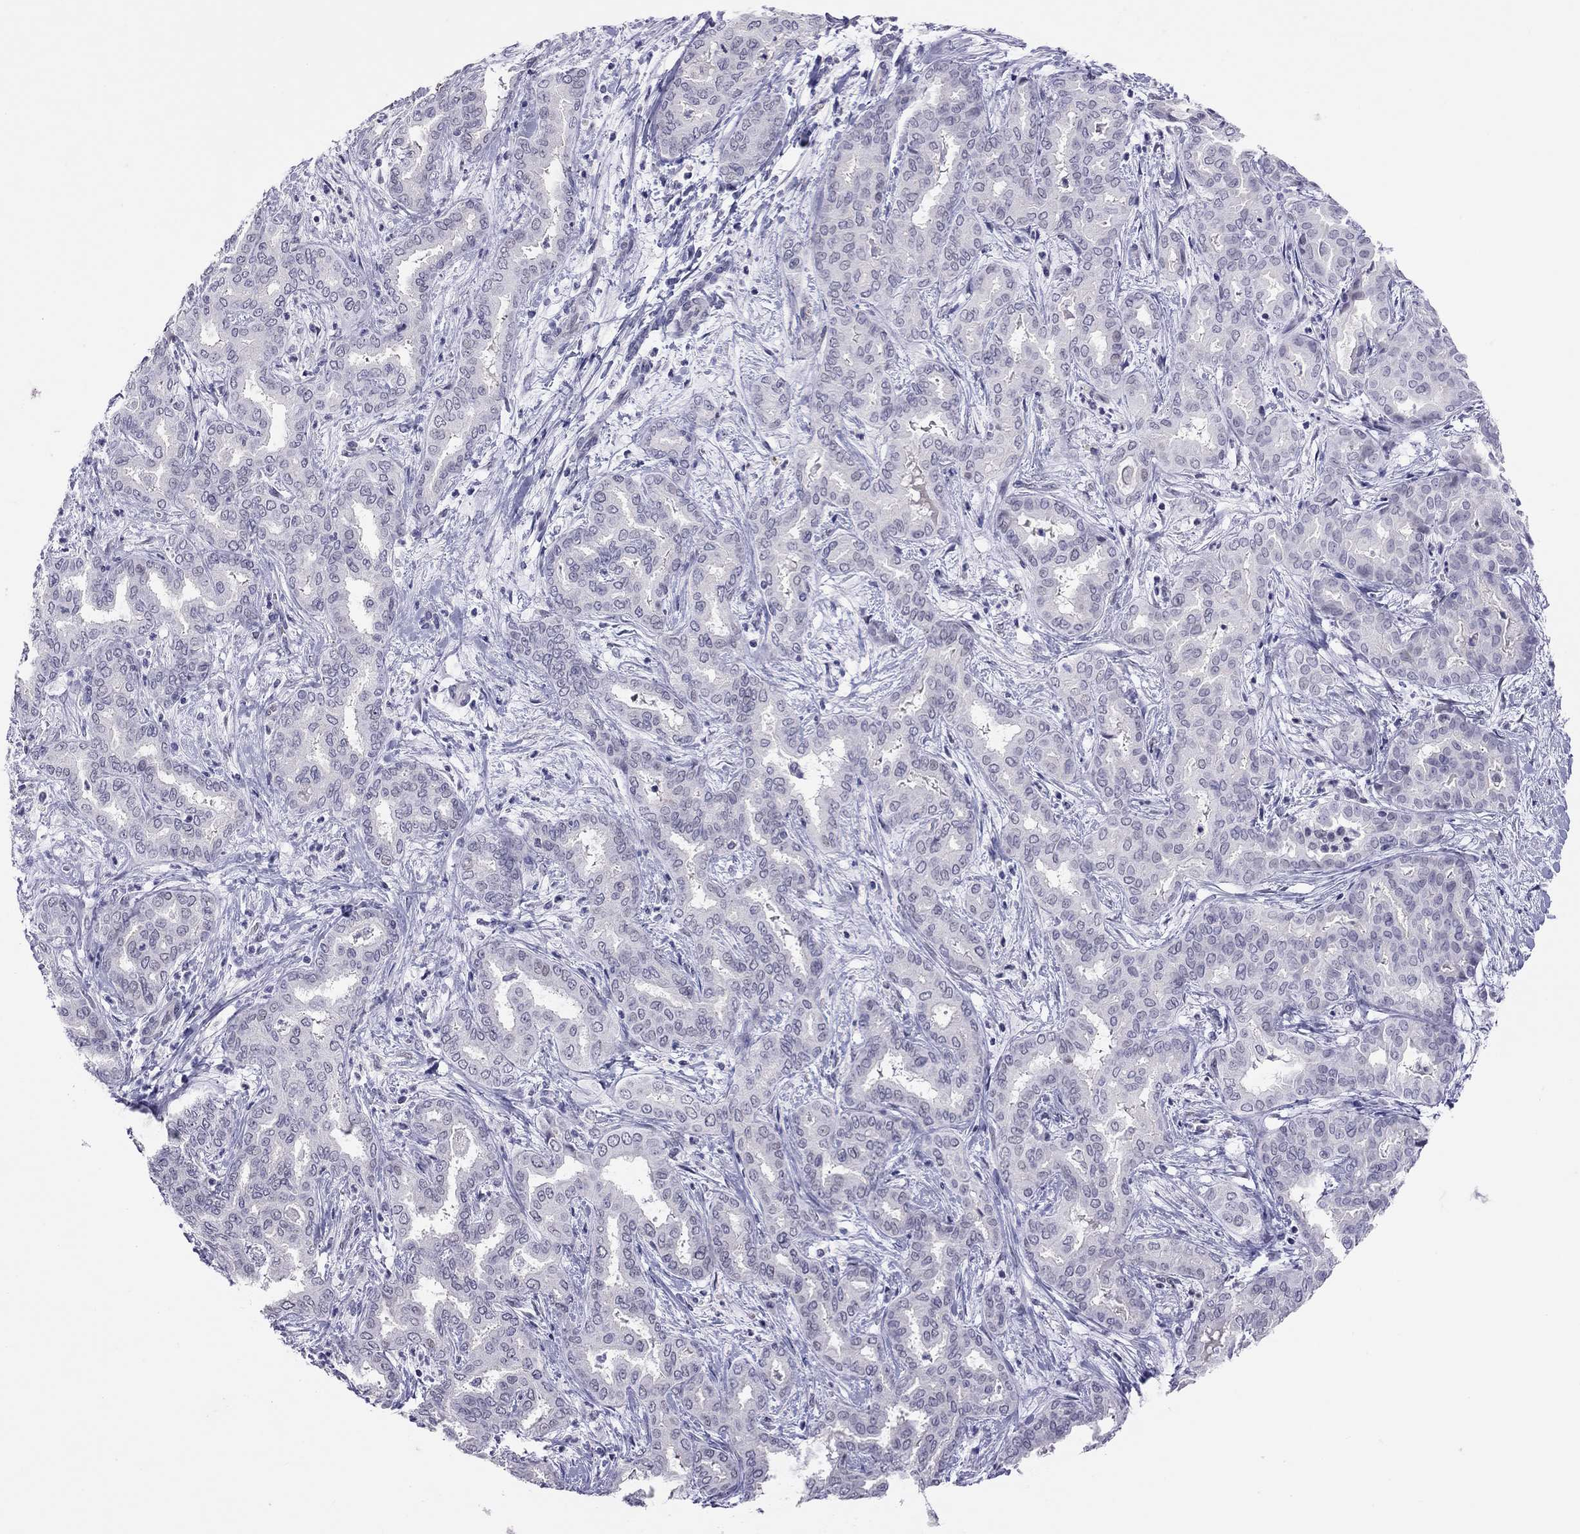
{"staining": {"intensity": "negative", "quantity": "none", "location": "none"}, "tissue": "liver cancer", "cell_type": "Tumor cells", "image_type": "cancer", "snomed": [{"axis": "morphology", "description": "Cholangiocarcinoma"}, {"axis": "topography", "description": "Liver"}], "caption": "Immunohistochemistry of liver cancer (cholangiocarcinoma) displays no staining in tumor cells.", "gene": "JHY", "patient": {"sex": "female", "age": 64}}